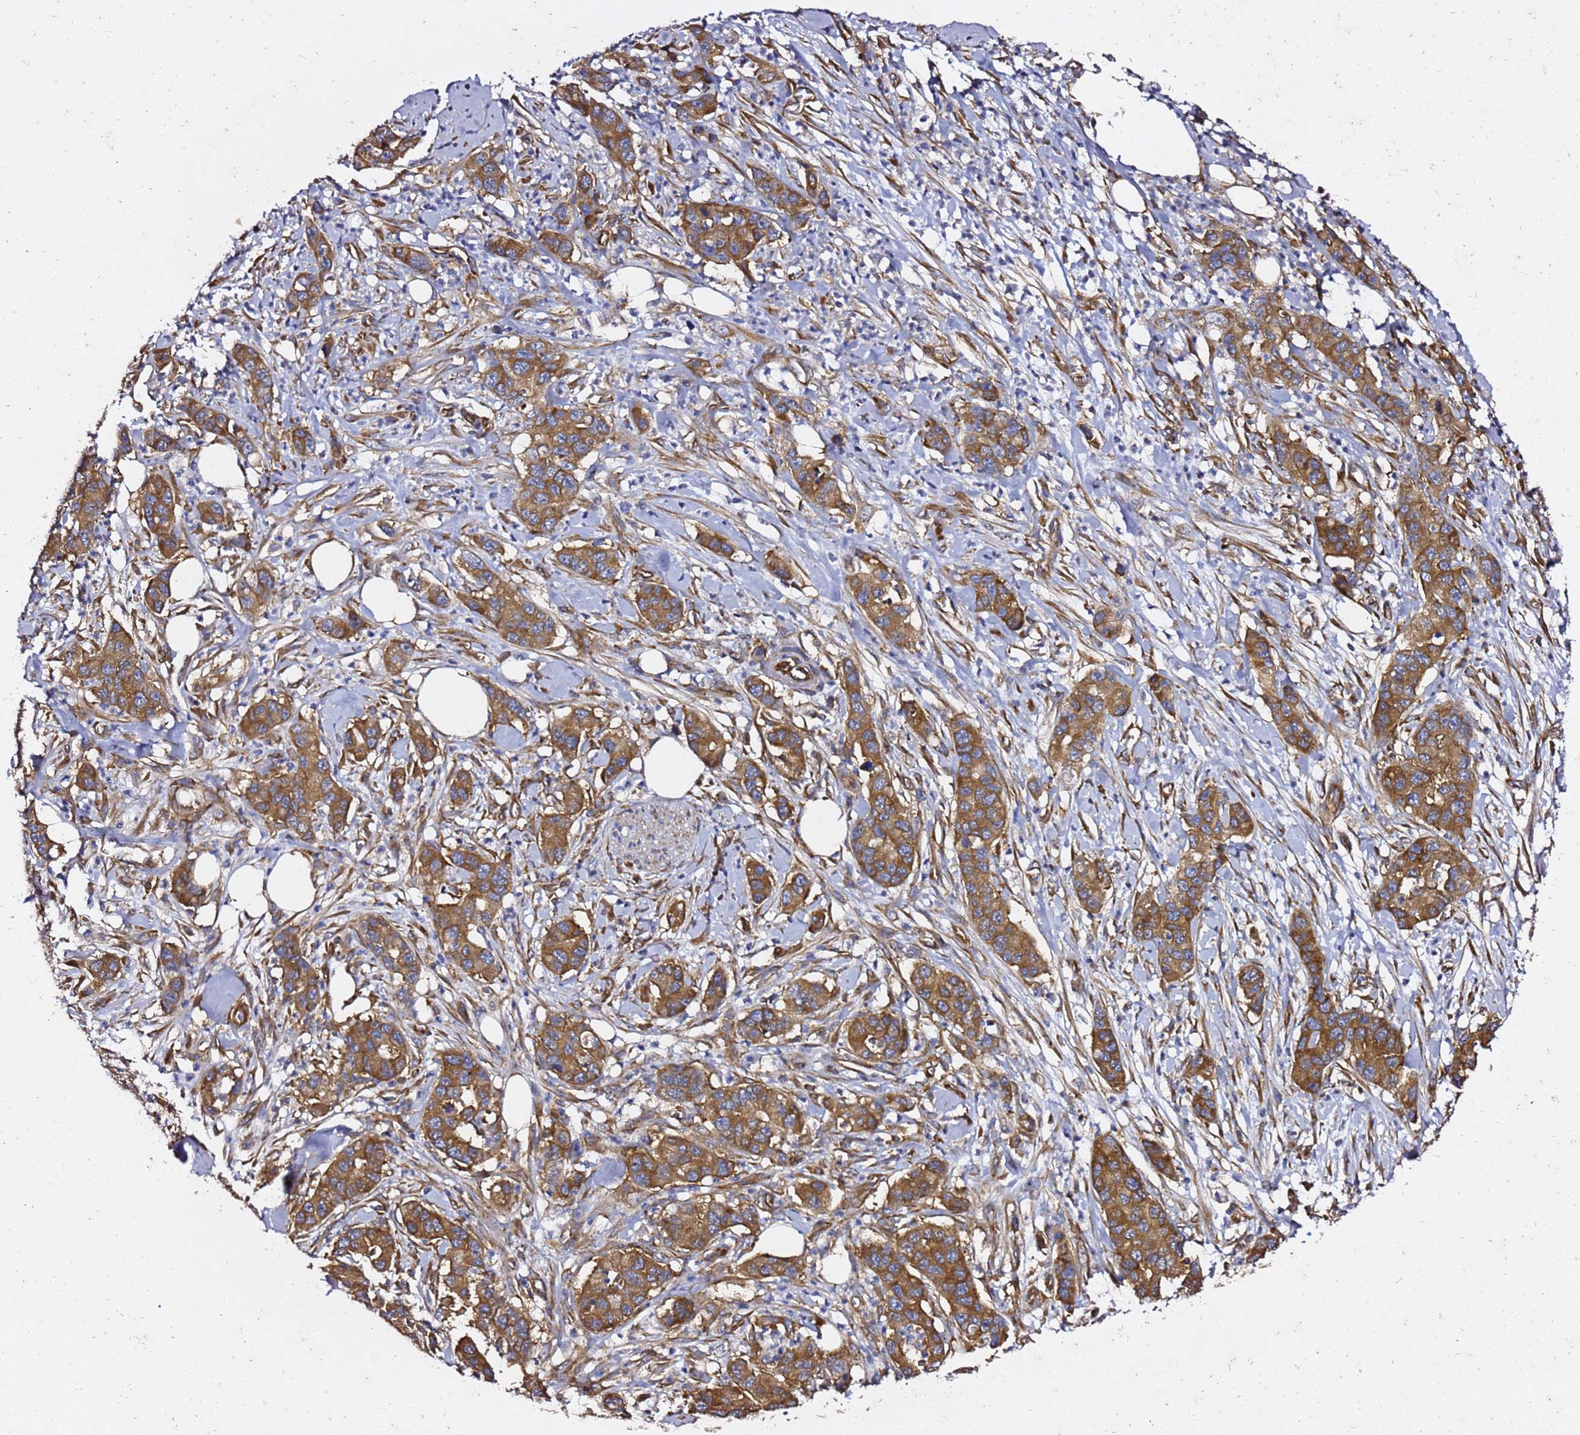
{"staining": {"intensity": "moderate", "quantity": ">75%", "location": "cytoplasmic/membranous"}, "tissue": "pancreatic cancer", "cell_type": "Tumor cells", "image_type": "cancer", "snomed": [{"axis": "morphology", "description": "Adenocarcinoma, NOS"}, {"axis": "topography", "description": "Pancreas"}], "caption": "IHC staining of pancreatic cancer, which demonstrates medium levels of moderate cytoplasmic/membranous staining in approximately >75% of tumor cells indicating moderate cytoplasmic/membranous protein staining. The staining was performed using DAB (brown) for protein detection and nuclei were counterstained in hematoxylin (blue).", "gene": "TPST1", "patient": {"sex": "male", "age": 73}}